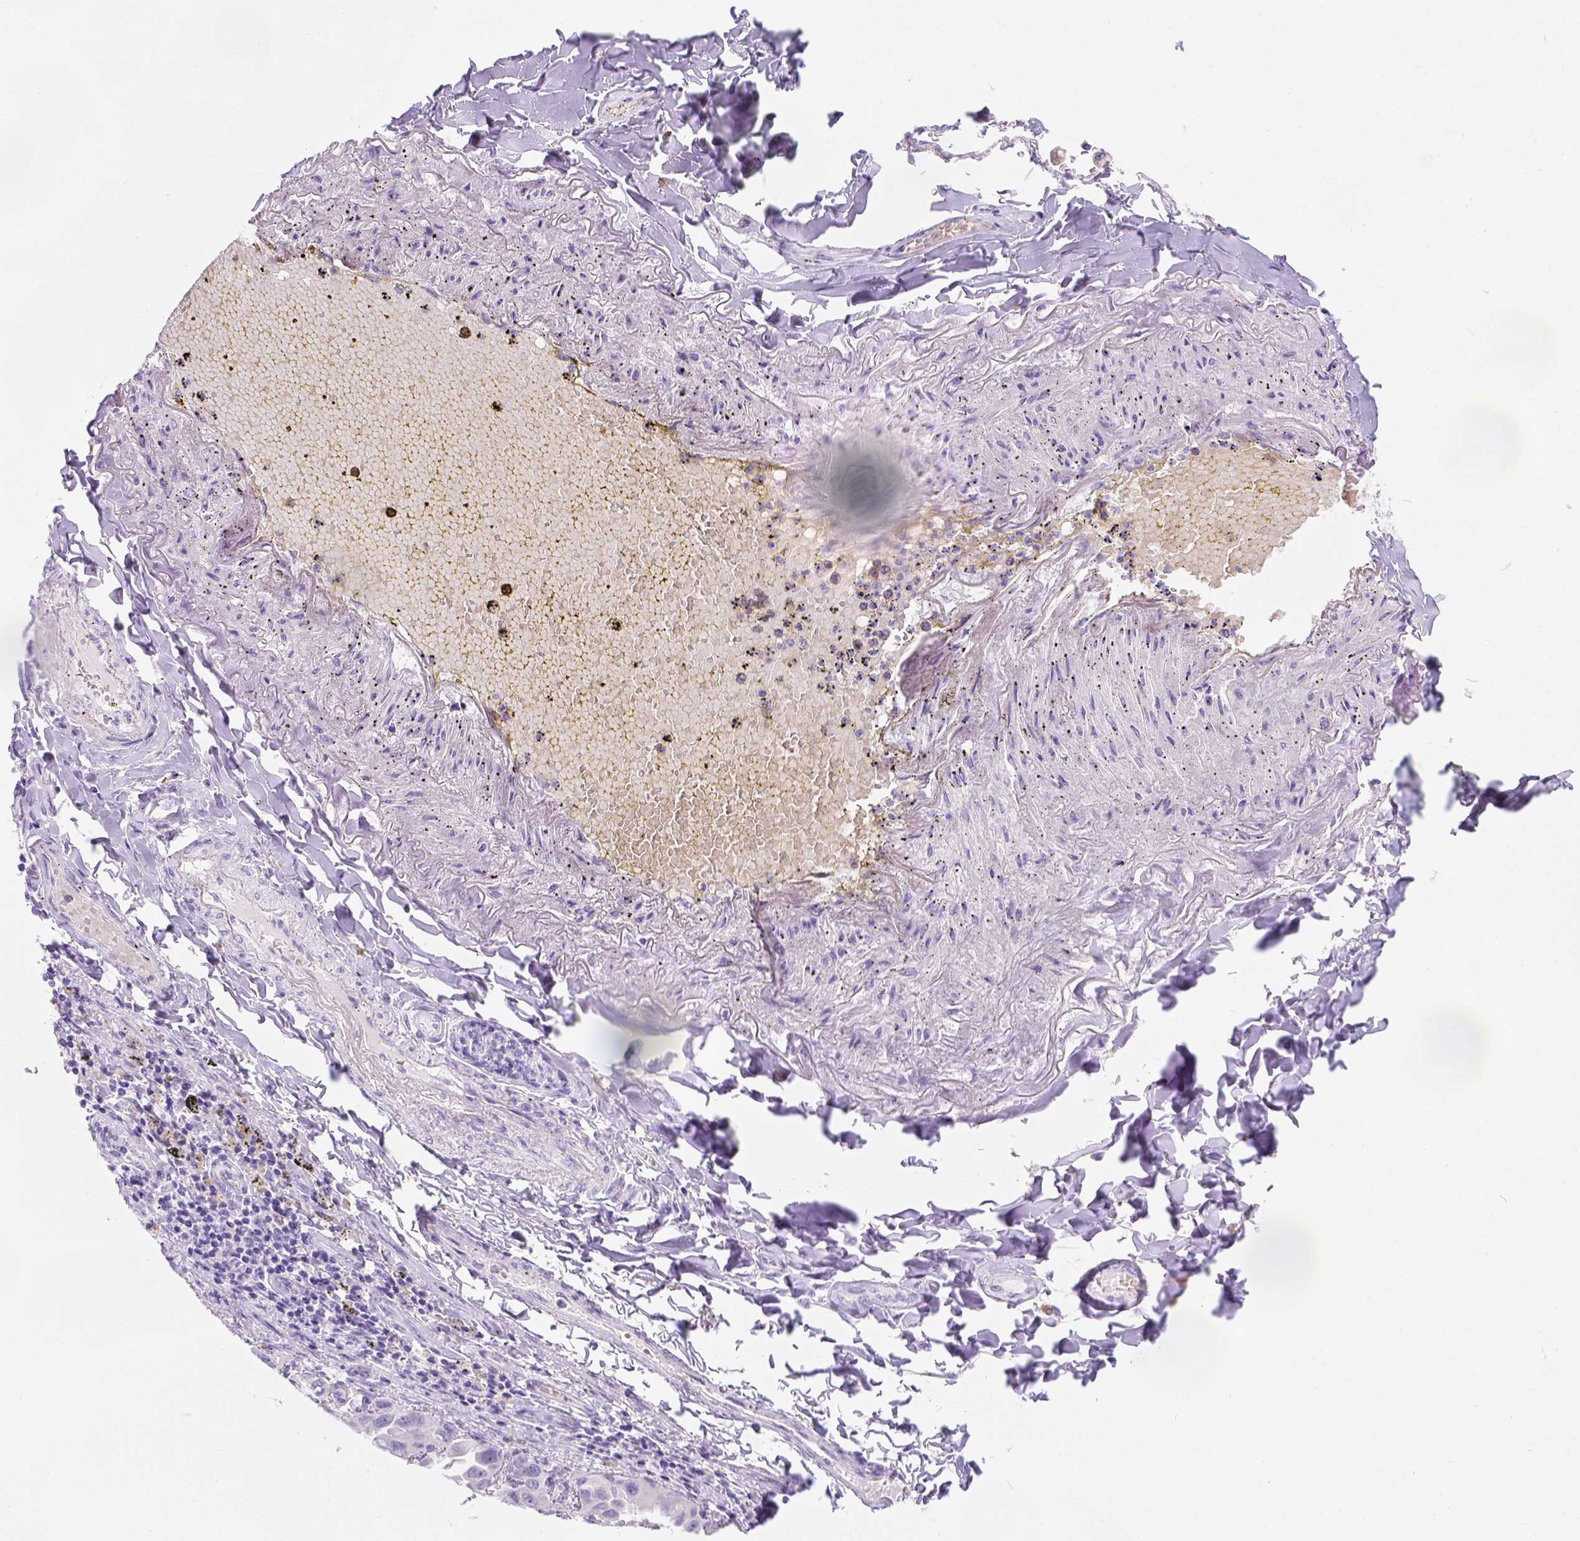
{"staining": {"intensity": "negative", "quantity": "none", "location": "none"}, "tissue": "lung cancer", "cell_type": "Tumor cells", "image_type": "cancer", "snomed": [{"axis": "morphology", "description": "Adenocarcinoma, NOS"}, {"axis": "topography", "description": "Lung"}], "caption": "DAB immunohistochemical staining of lung cancer (adenocarcinoma) displays no significant positivity in tumor cells.", "gene": "PHF7", "patient": {"sex": "male", "age": 64}}